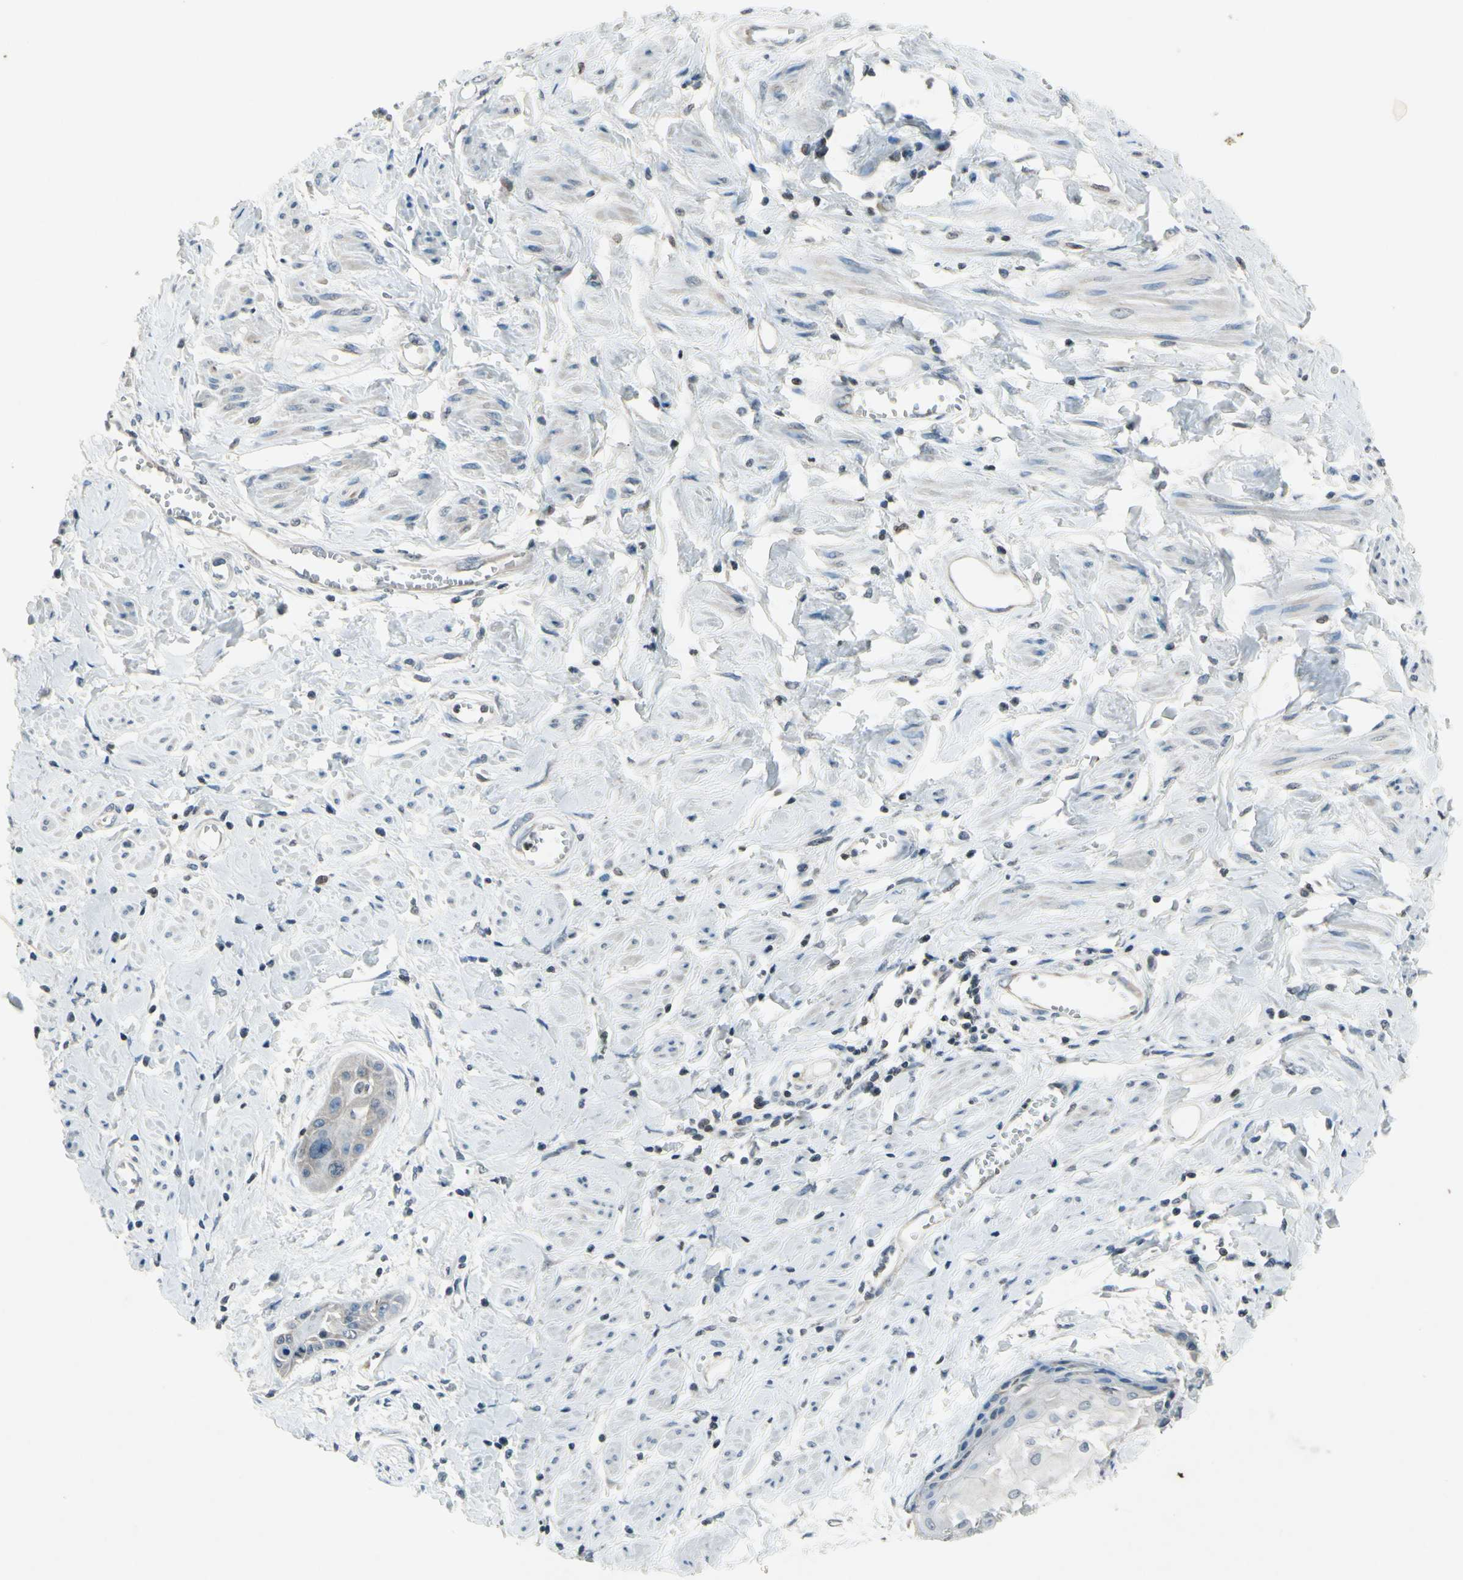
{"staining": {"intensity": "weak", "quantity": ">75%", "location": "cytoplasmic/membranous"}, "tissue": "cervical cancer", "cell_type": "Tumor cells", "image_type": "cancer", "snomed": [{"axis": "morphology", "description": "Squamous cell carcinoma, NOS"}, {"axis": "topography", "description": "Cervix"}], "caption": "Protein expression by IHC displays weak cytoplasmic/membranous expression in approximately >75% of tumor cells in cervical squamous cell carcinoma.", "gene": "CLDN11", "patient": {"sex": "female", "age": 57}}